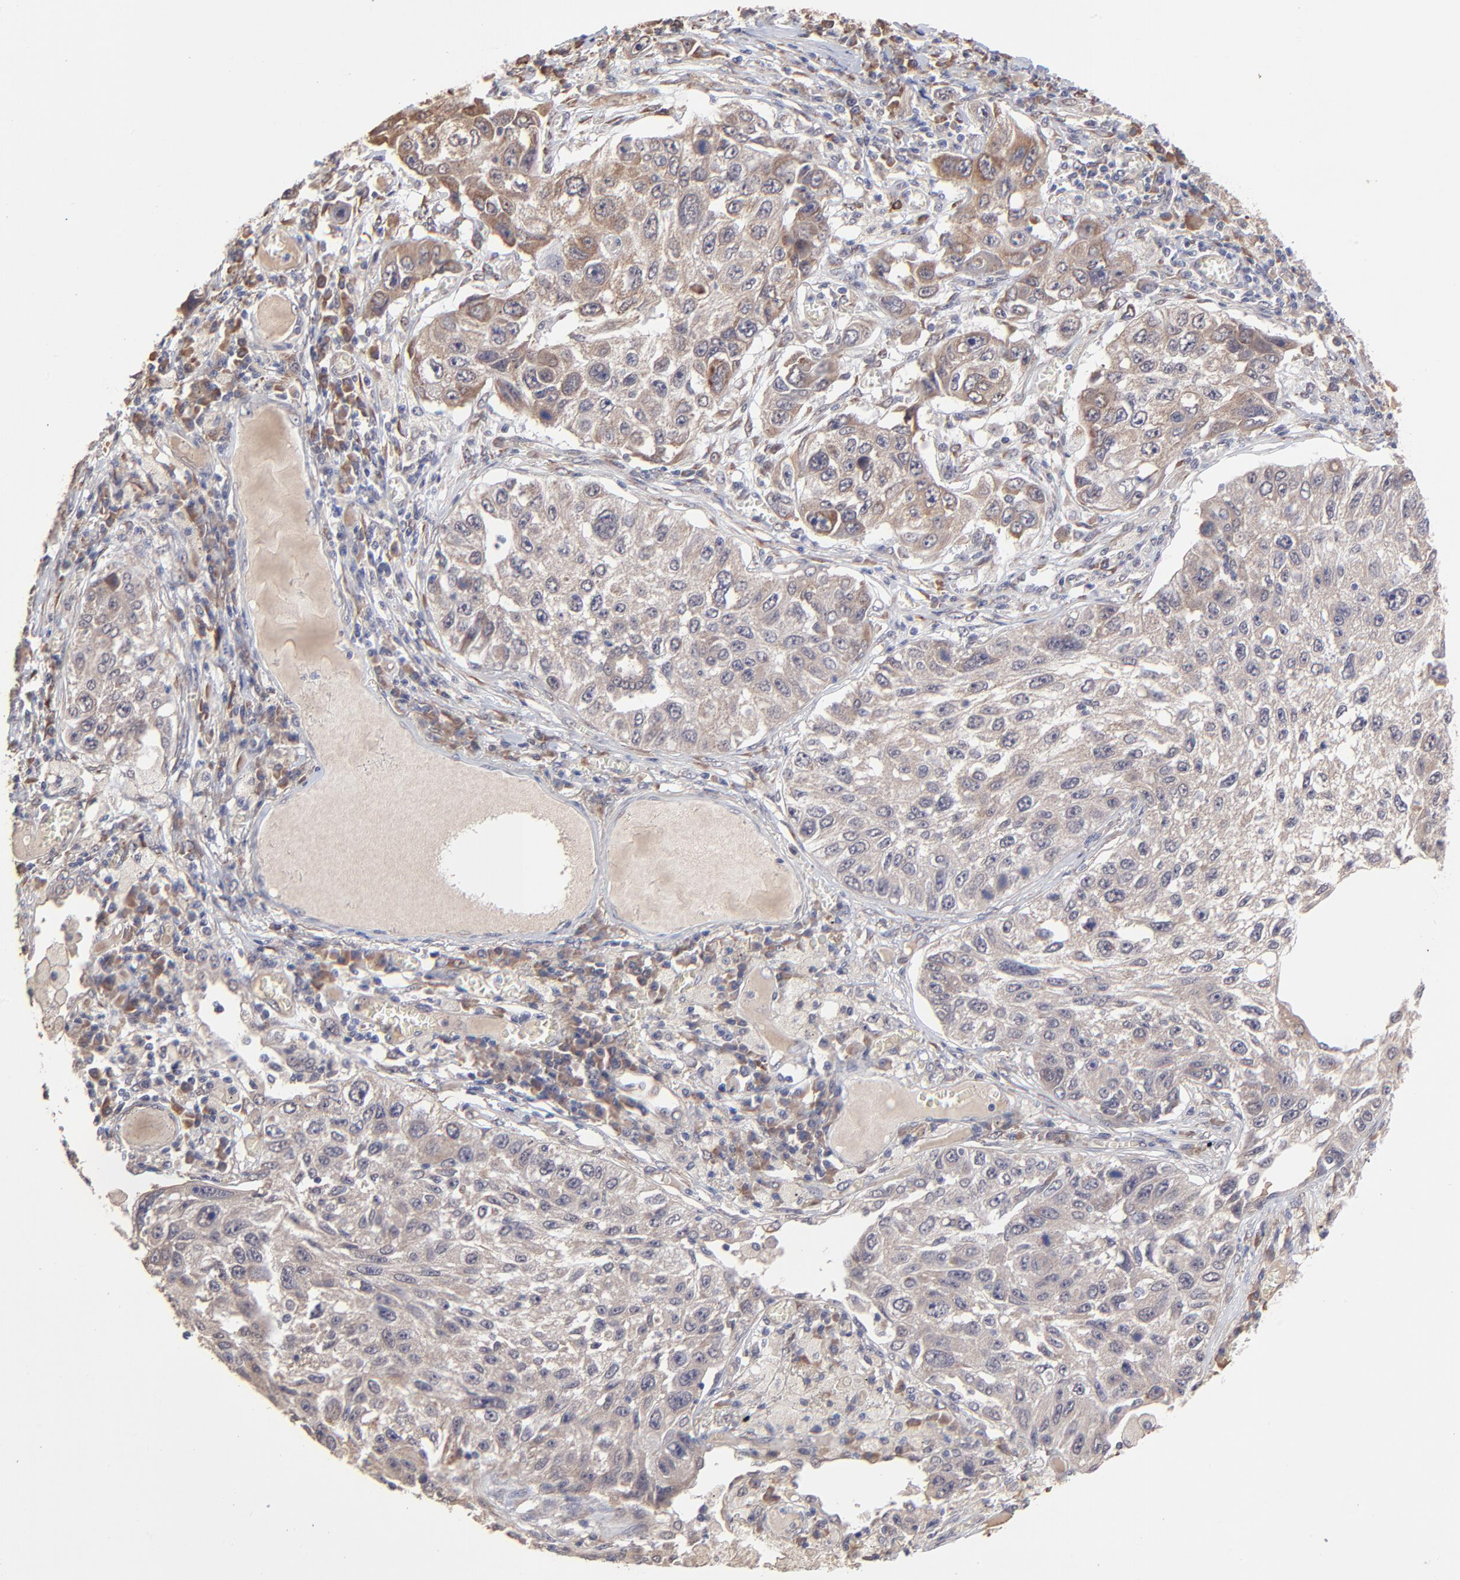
{"staining": {"intensity": "weak", "quantity": ">75%", "location": "cytoplasmic/membranous"}, "tissue": "lung cancer", "cell_type": "Tumor cells", "image_type": "cancer", "snomed": [{"axis": "morphology", "description": "Squamous cell carcinoma, NOS"}, {"axis": "topography", "description": "Lung"}], "caption": "Protein expression analysis of lung cancer displays weak cytoplasmic/membranous expression in approximately >75% of tumor cells.", "gene": "CHL1", "patient": {"sex": "male", "age": 71}}